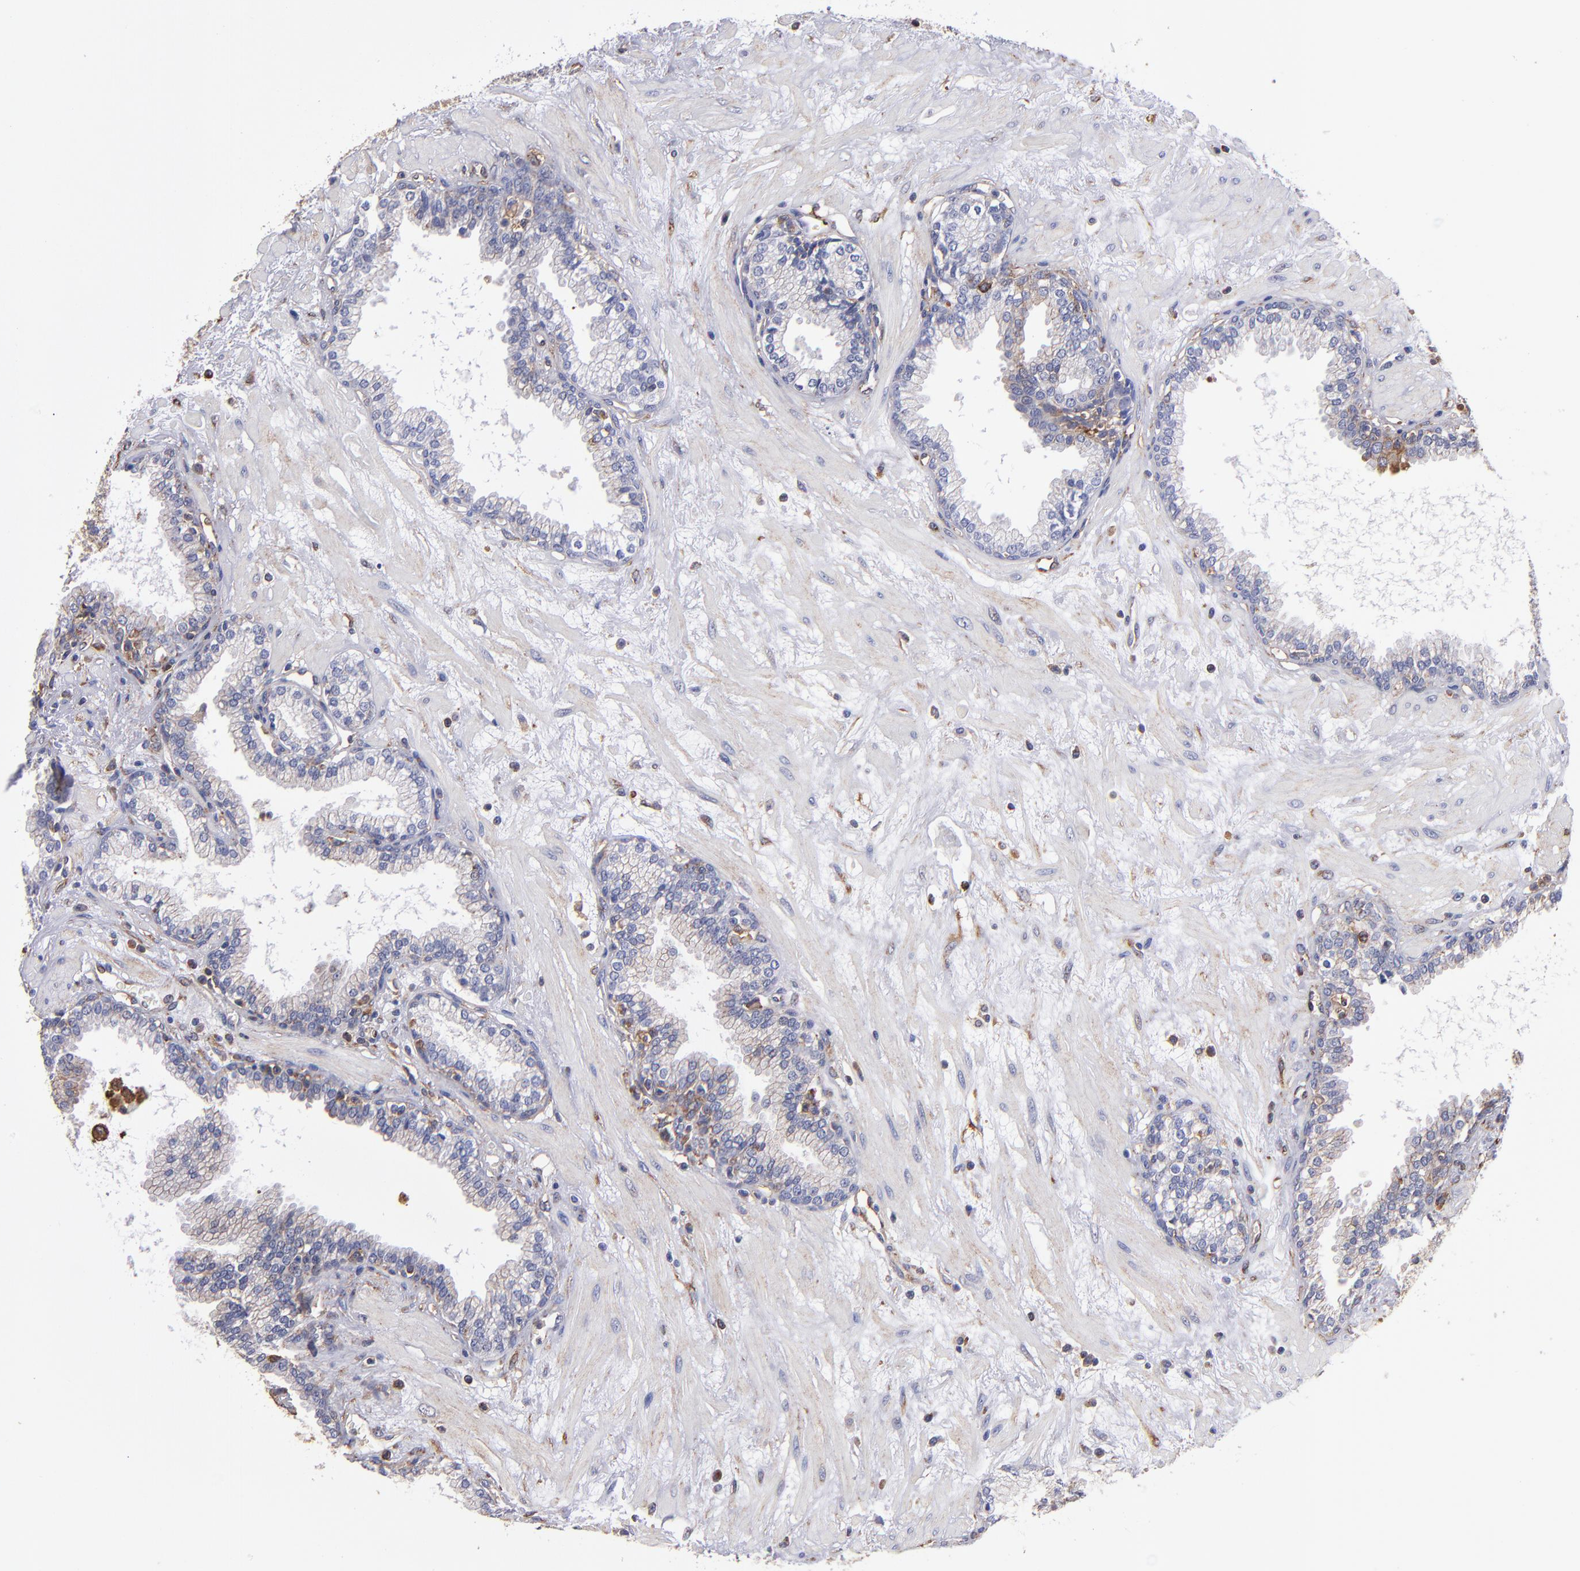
{"staining": {"intensity": "negative", "quantity": "none", "location": "none"}, "tissue": "prostate", "cell_type": "Glandular cells", "image_type": "normal", "snomed": [{"axis": "morphology", "description": "Normal tissue, NOS"}, {"axis": "topography", "description": "Prostate"}], "caption": "Unremarkable prostate was stained to show a protein in brown. There is no significant staining in glandular cells. (DAB IHC with hematoxylin counter stain).", "gene": "MVP", "patient": {"sex": "male", "age": 64}}